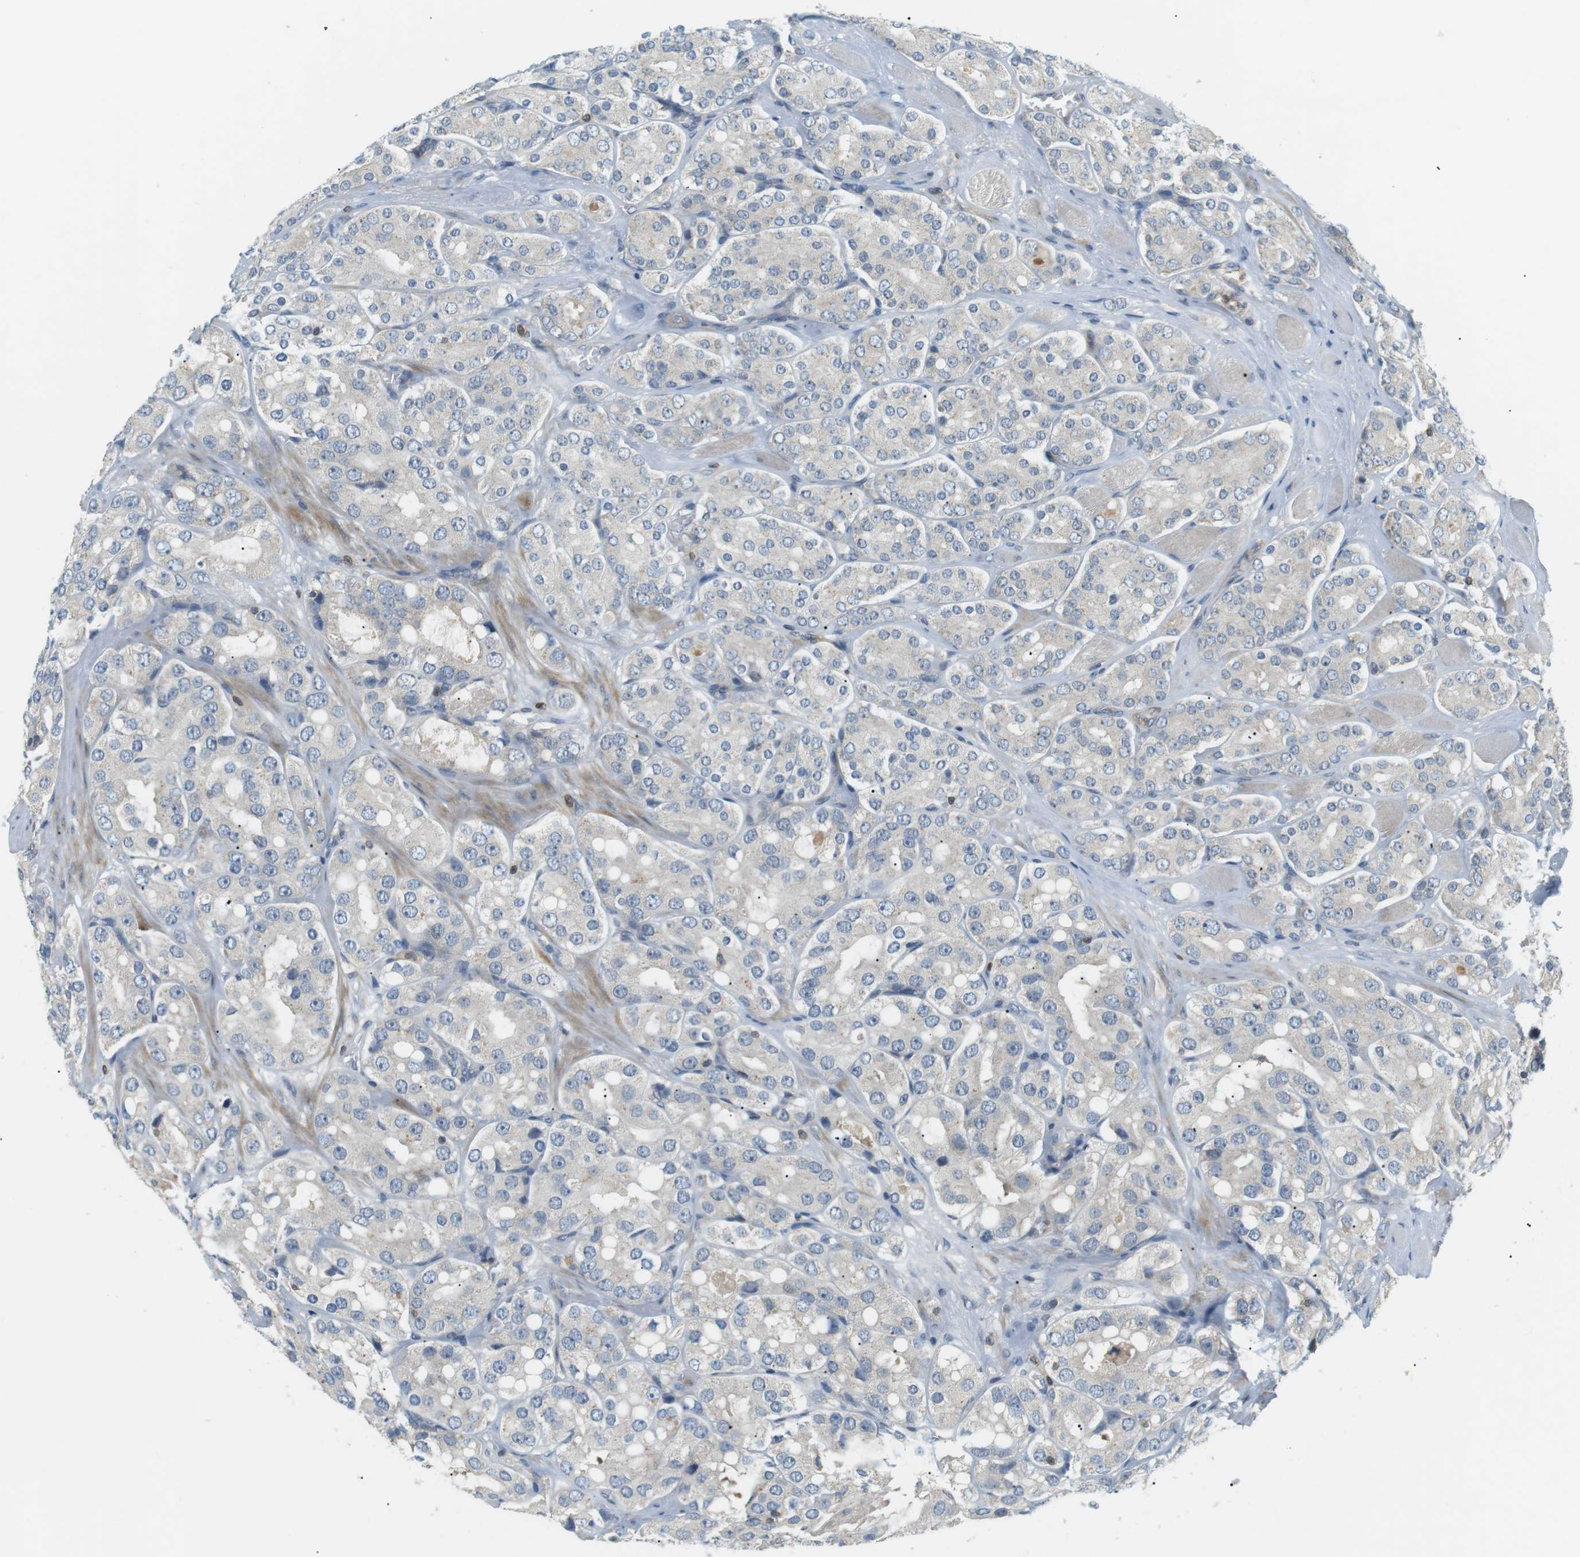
{"staining": {"intensity": "negative", "quantity": "none", "location": "none"}, "tissue": "prostate cancer", "cell_type": "Tumor cells", "image_type": "cancer", "snomed": [{"axis": "morphology", "description": "Adenocarcinoma, High grade"}, {"axis": "topography", "description": "Prostate"}], "caption": "IHC micrograph of human prostate cancer (high-grade adenocarcinoma) stained for a protein (brown), which shows no expression in tumor cells.", "gene": "P2RY1", "patient": {"sex": "male", "age": 65}}